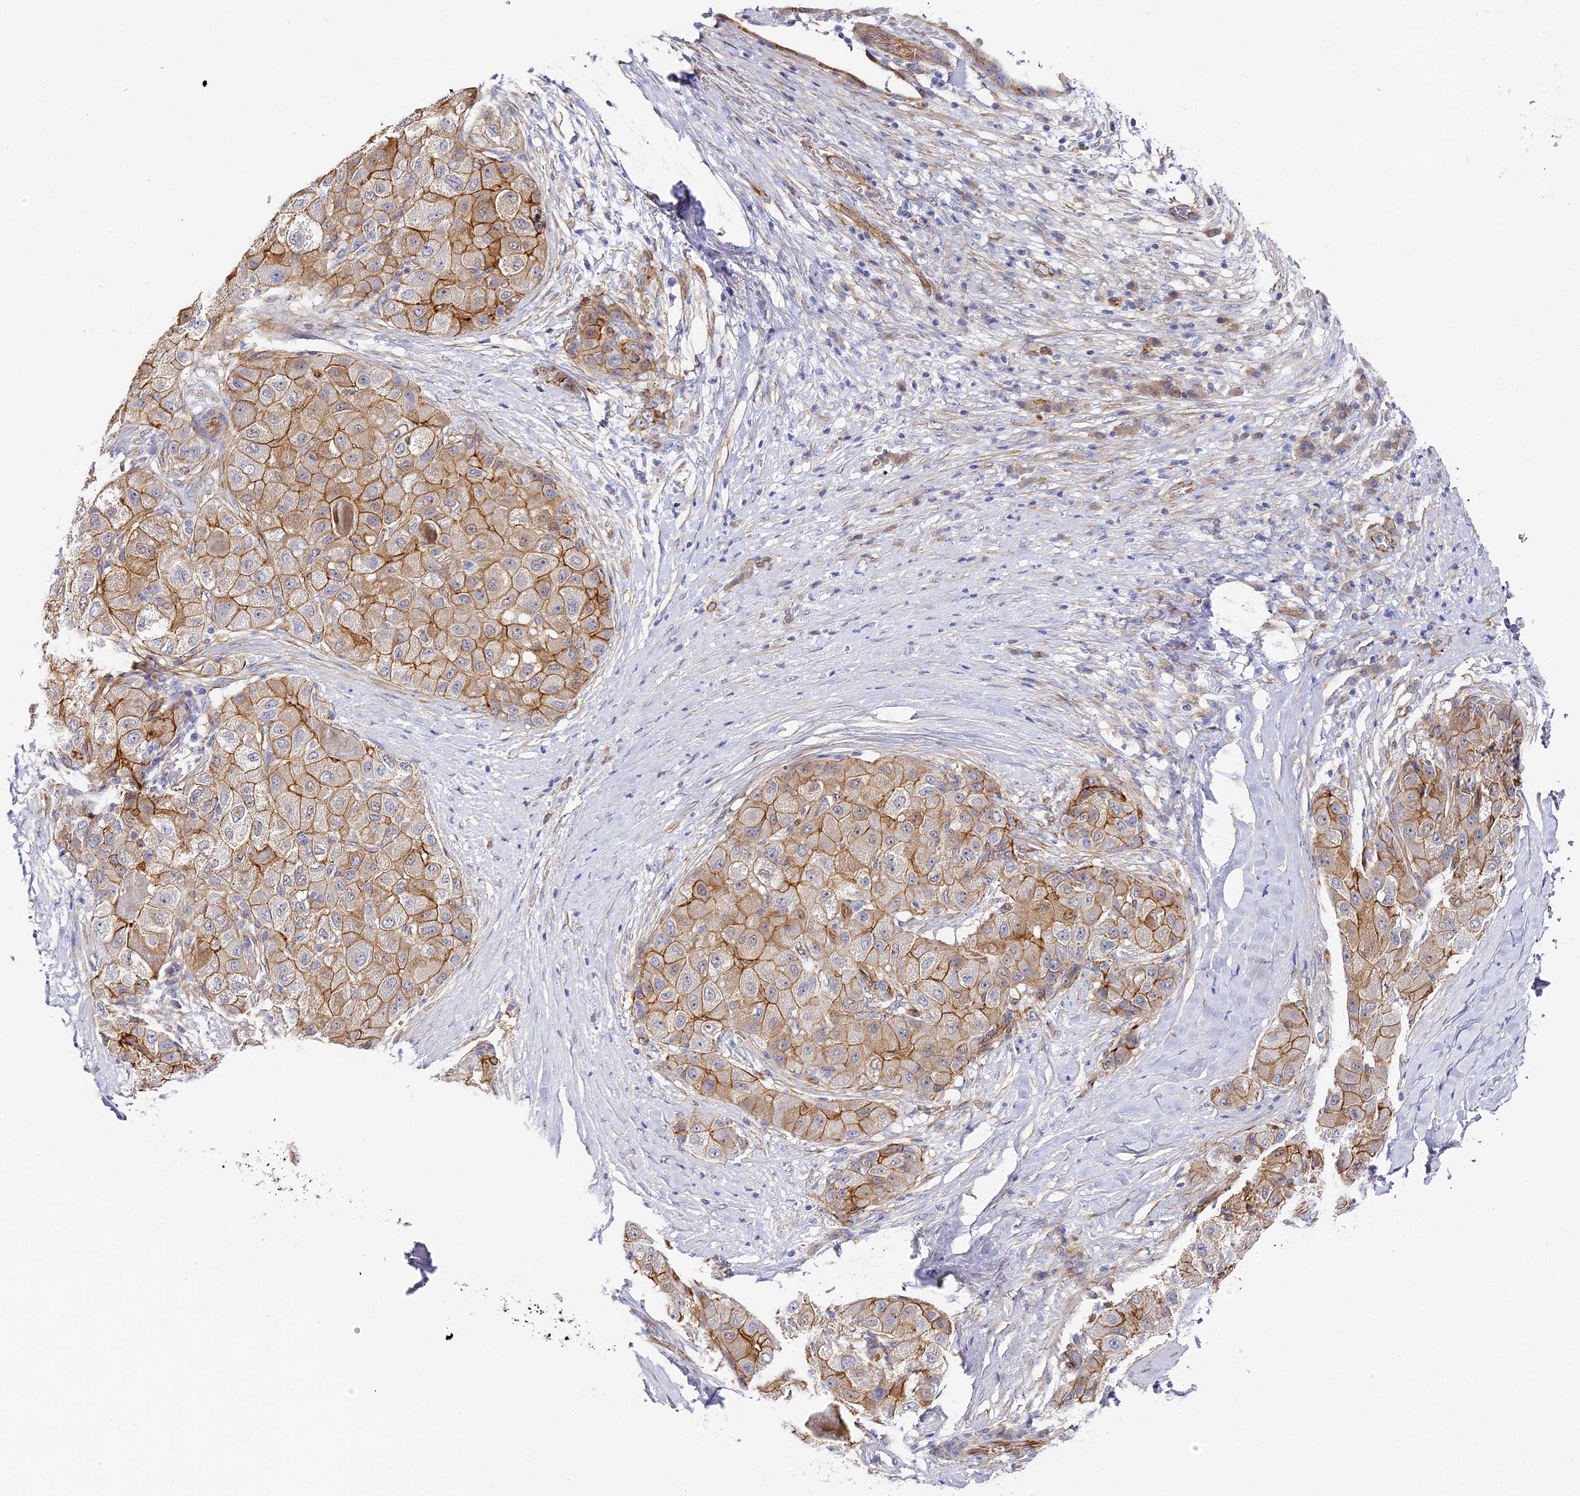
{"staining": {"intensity": "moderate", "quantity": ">75%", "location": "cytoplasmic/membranous"}, "tissue": "liver cancer", "cell_type": "Tumor cells", "image_type": "cancer", "snomed": [{"axis": "morphology", "description": "Carcinoma, Hepatocellular, NOS"}, {"axis": "topography", "description": "Liver"}], "caption": "Tumor cells demonstrate medium levels of moderate cytoplasmic/membranous positivity in approximately >75% of cells in hepatocellular carcinoma (liver).", "gene": "CCDC30", "patient": {"sex": "male", "age": 80}}